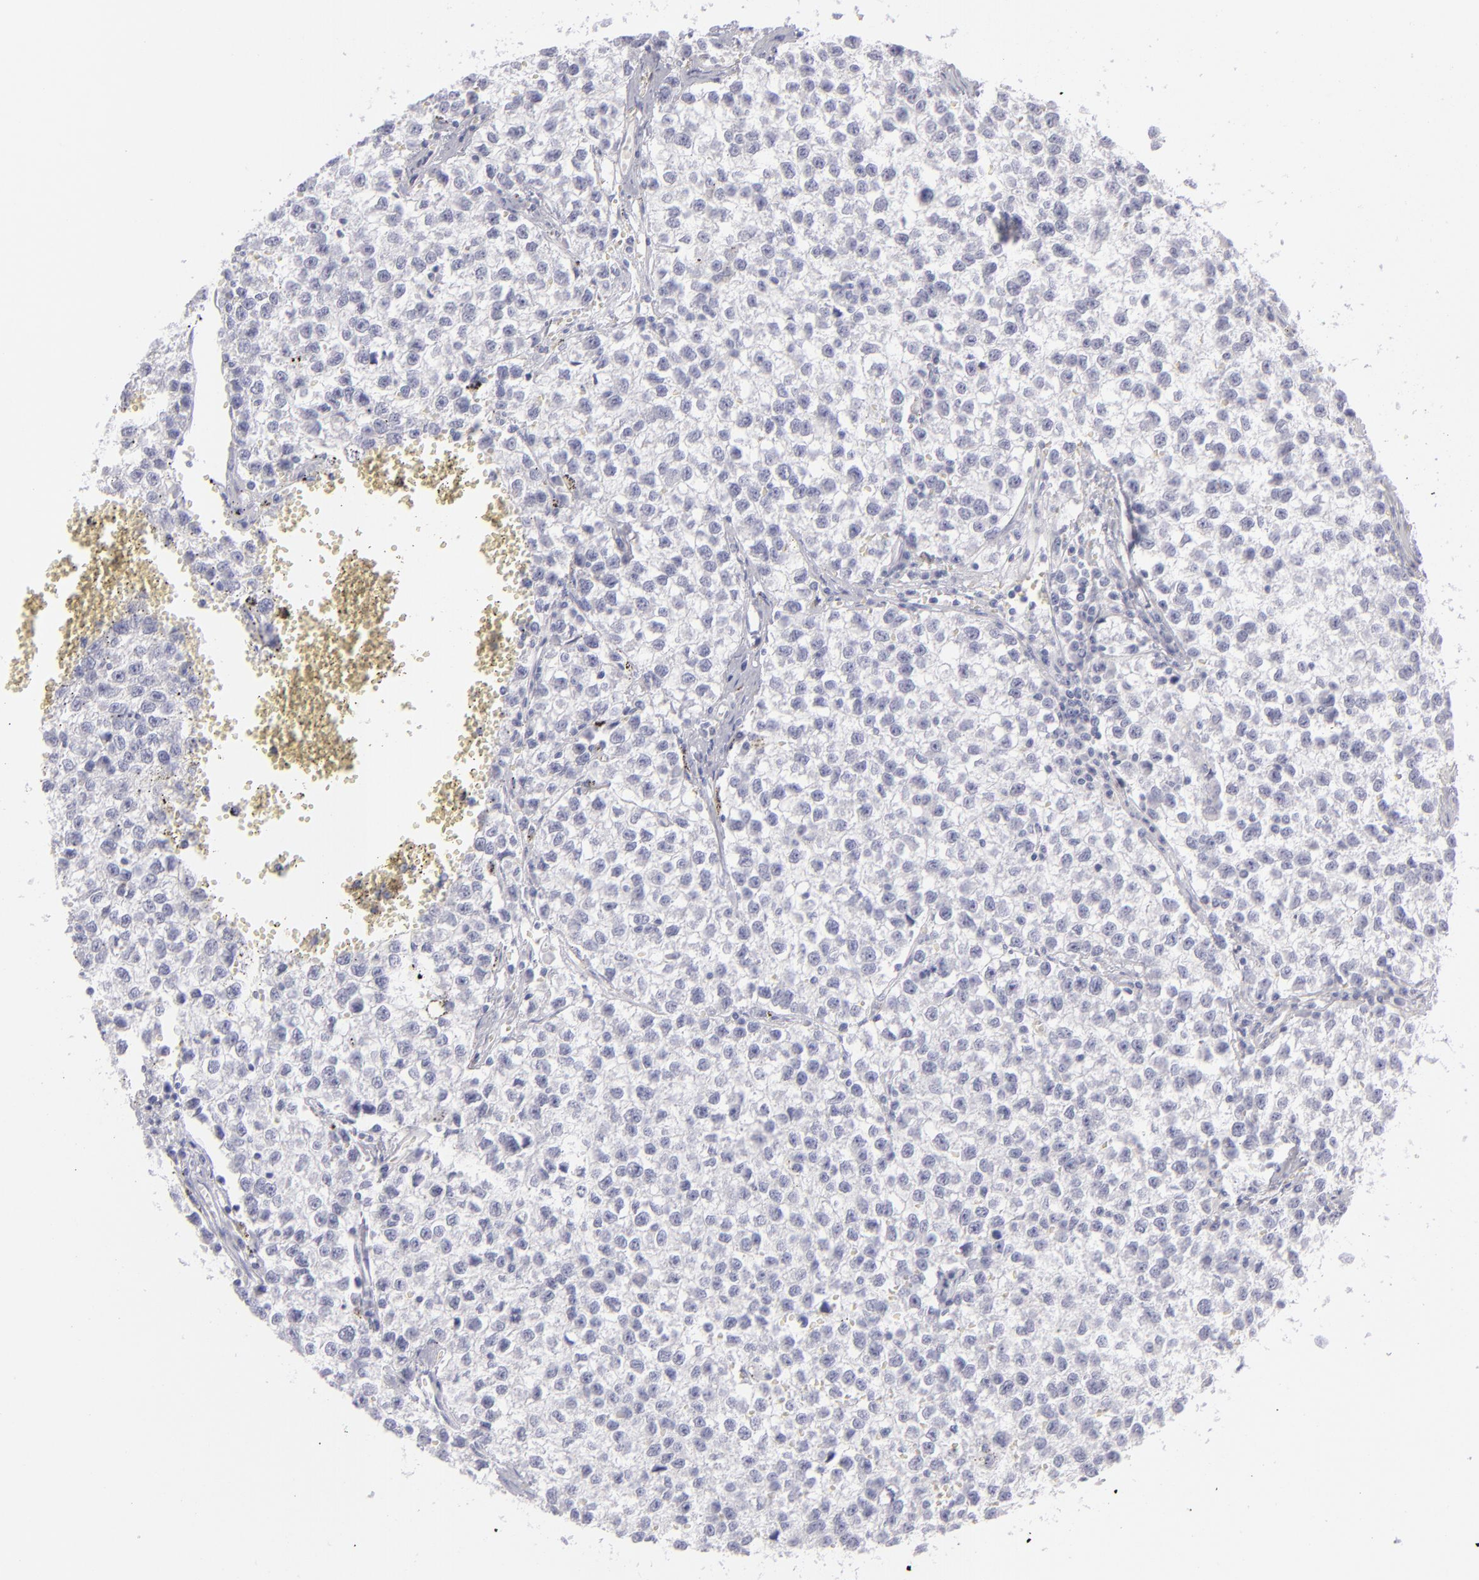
{"staining": {"intensity": "negative", "quantity": "none", "location": "none"}, "tissue": "testis cancer", "cell_type": "Tumor cells", "image_type": "cancer", "snomed": [{"axis": "morphology", "description": "Seminoma, NOS"}, {"axis": "topography", "description": "Testis"}], "caption": "Tumor cells show no significant staining in testis seminoma.", "gene": "MYH11", "patient": {"sex": "male", "age": 35}}